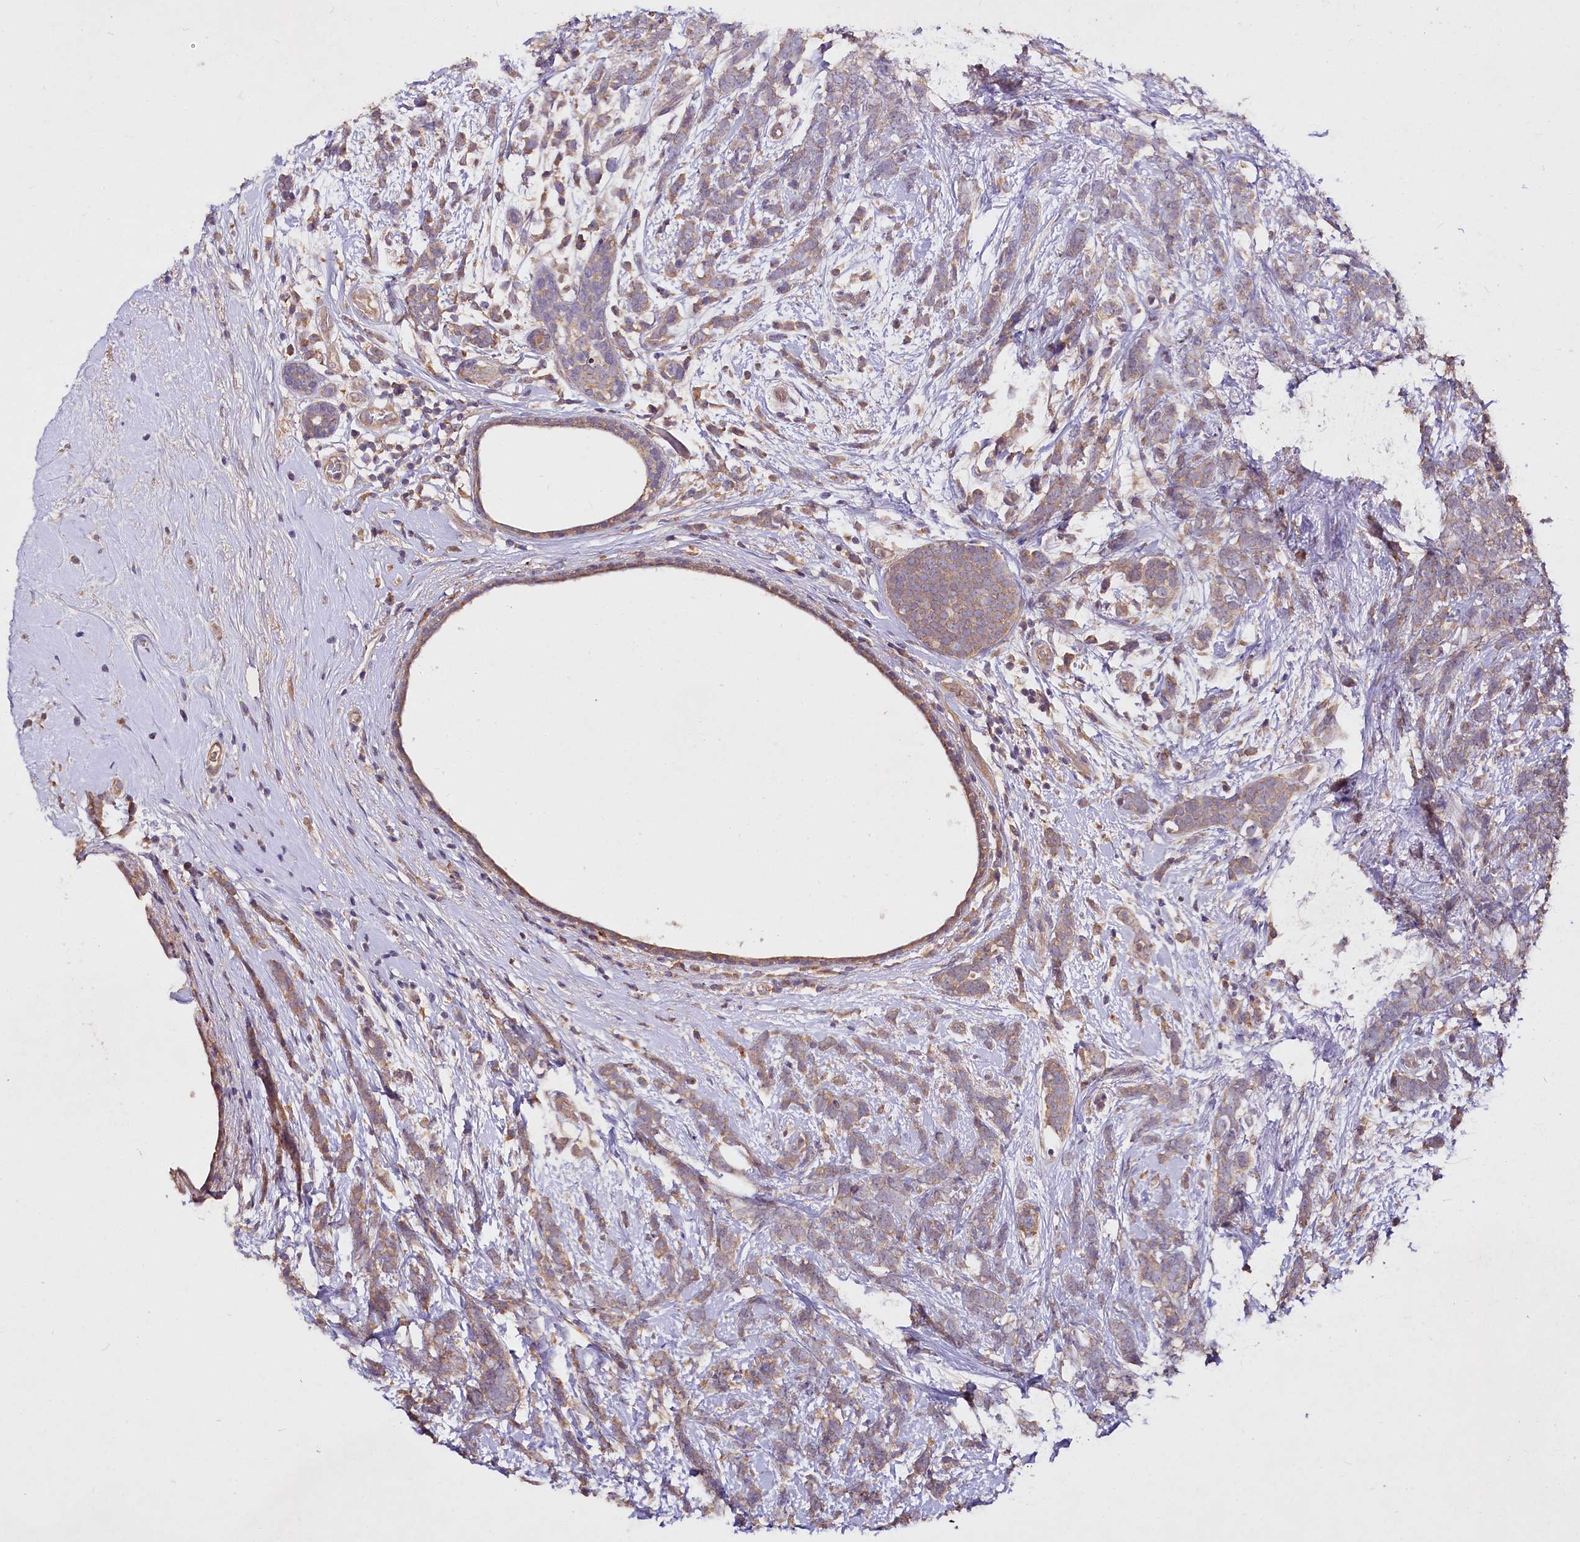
{"staining": {"intensity": "weak", "quantity": "25%-75%", "location": "cytoplasmic/membranous"}, "tissue": "breast cancer", "cell_type": "Tumor cells", "image_type": "cancer", "snomed": [{"axis": "morphology", "description": "Lobular carcinoma"}, {"axis": "topography", "description": "Breast"}], "caption": "A brown stain highlights weak cytoplasmic/membranous positivity of a protein in breast cancer (lobular carcinoma) tumor cells.", "gene": "ETFBKMT", "patient": {"sex": "female", "age": 58}}